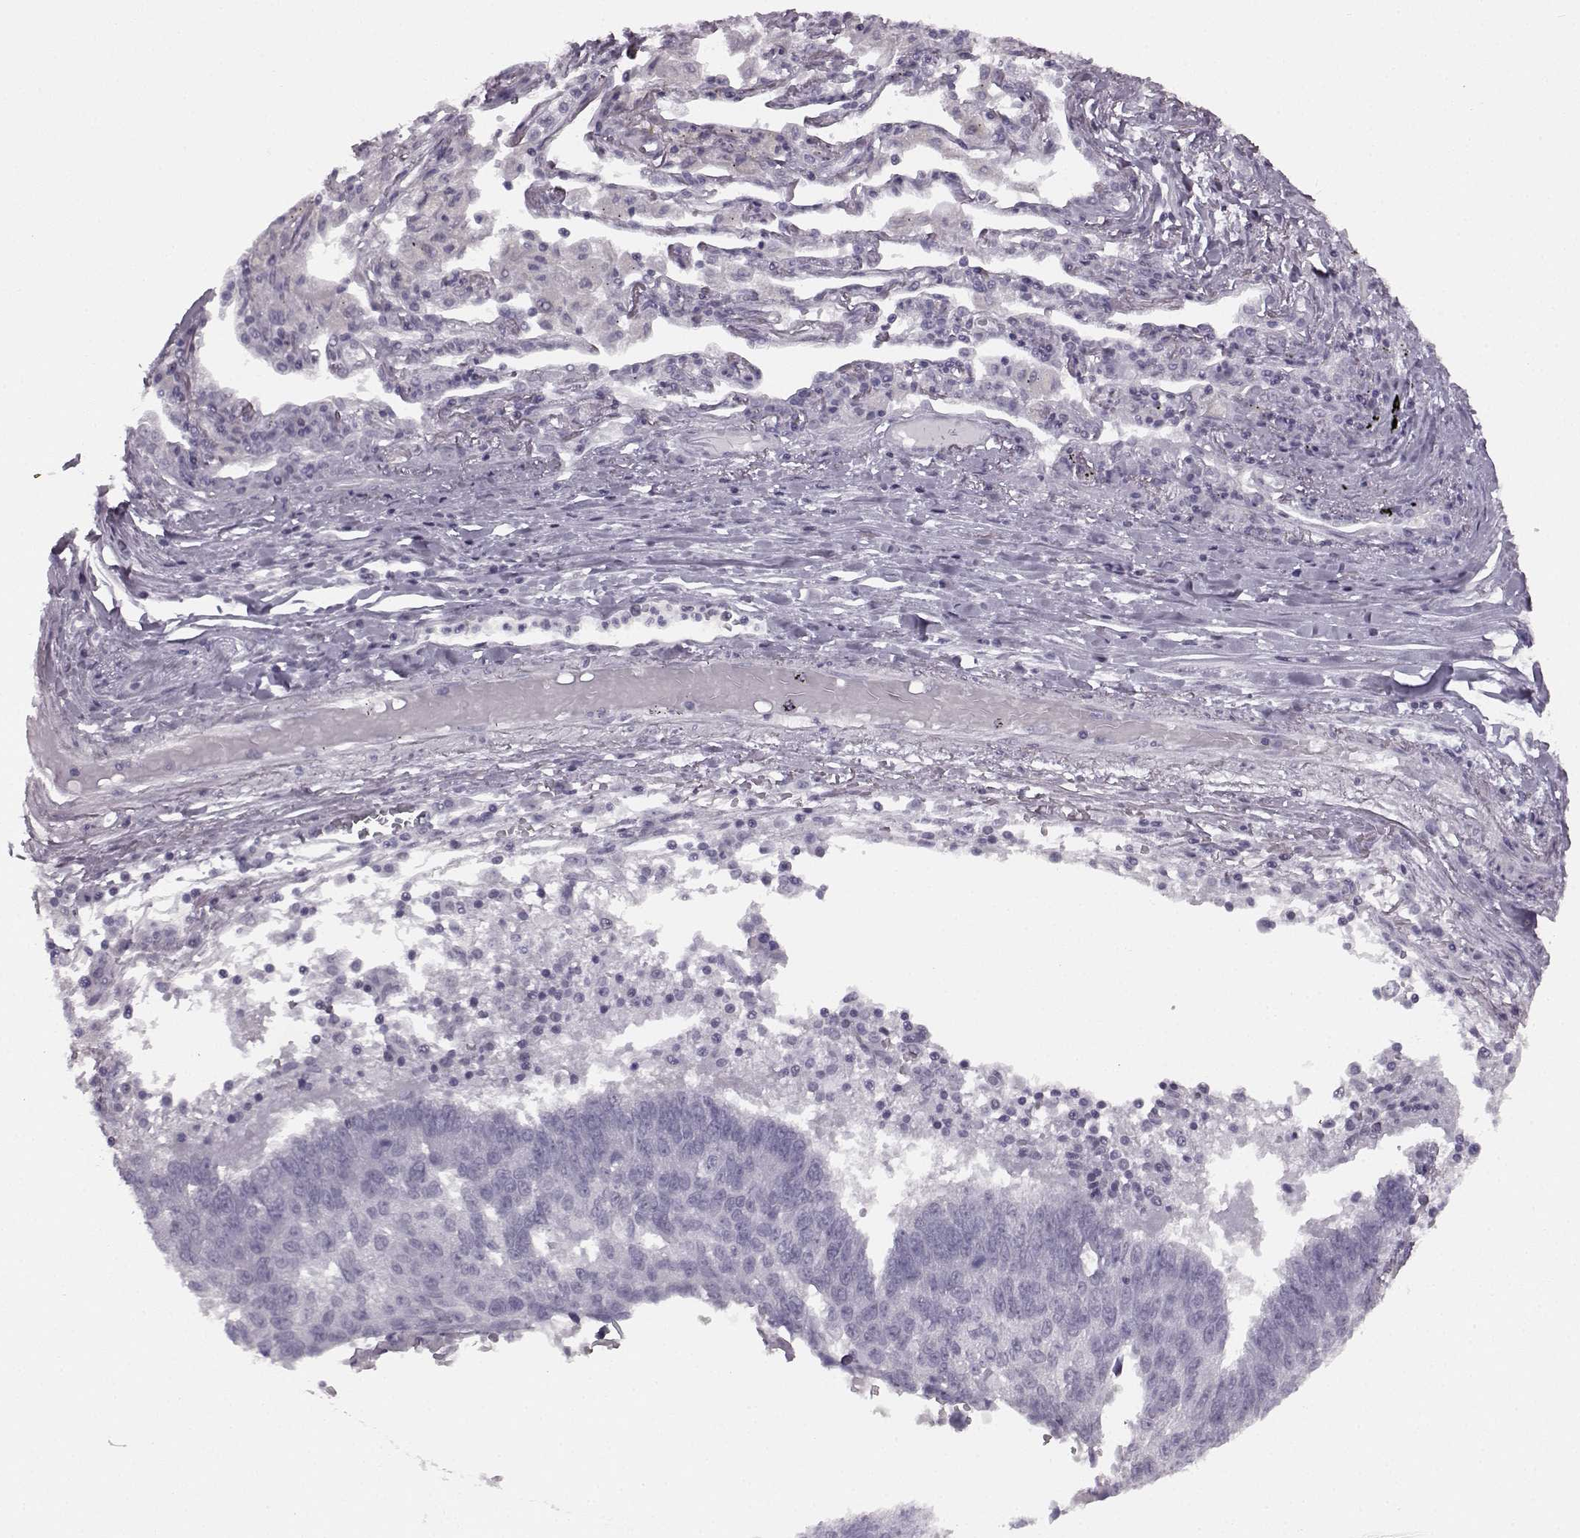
{"staining": {"intensity": "negative", "quantity": "none", "location": "none"}, "tissue": "lung cancer", "cell_type": "Tumor cells", "image_type": "cancer", "snomed": [{"axis": "morphology", "description": "Squamous cell carcinoma, NOS"}, {"axis": "topography", "description": "Lung"}], "caption": "This photomicrograph is of lung squamous cell carcinoma stained with IHC to label a protein in brown with the nuclei are counter-stained blue. There is no staining in tumor cells.", "gene": "SEMG2", "patient": {"sex": "male", "age": 73}}